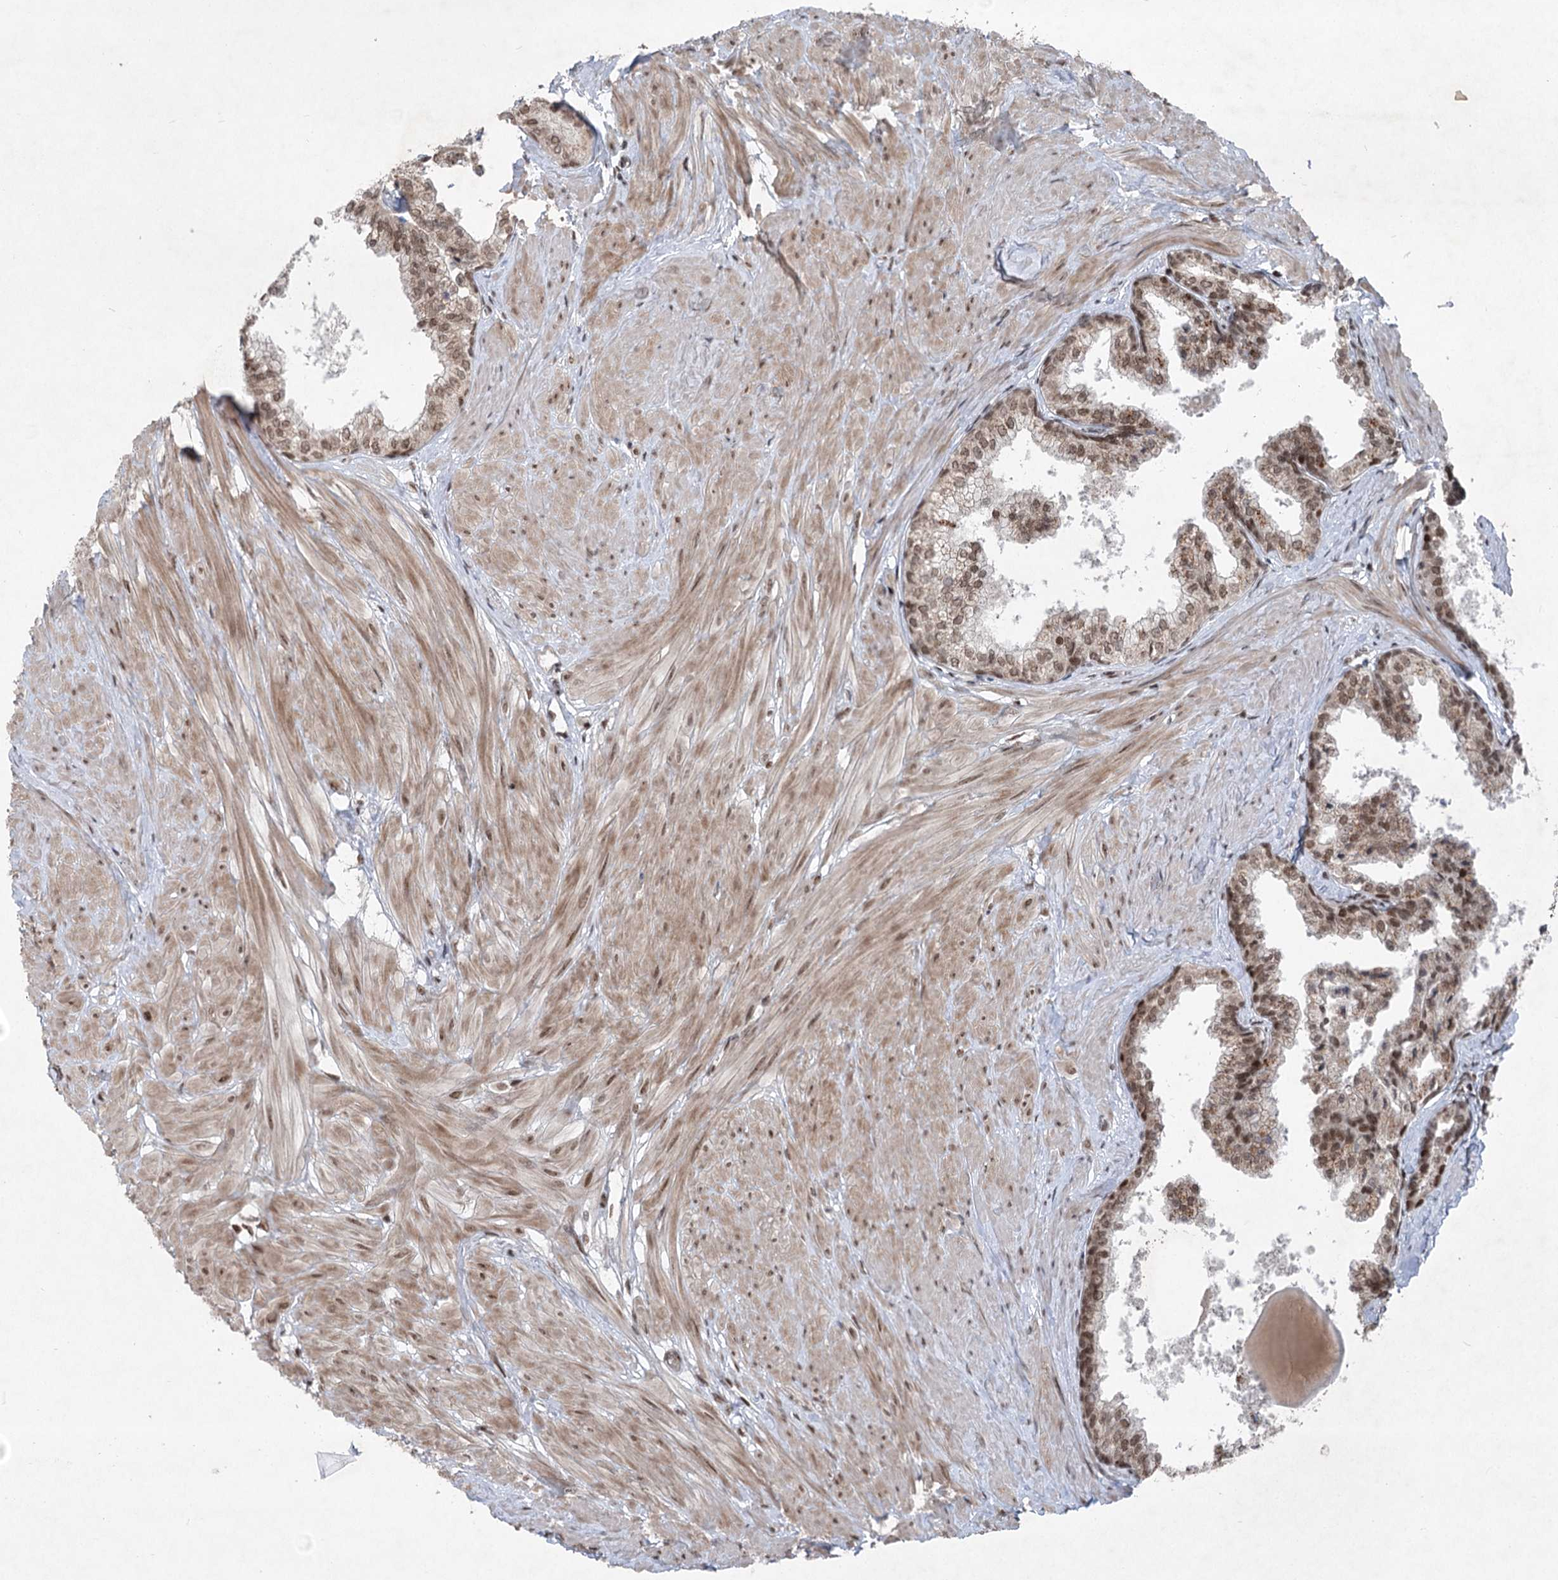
{"staining": {"intensity": "strong", "quantity": ">75%", "location": "nuclear"}, "tissue": "prostate", "cell_type": "Glandular cells", "image_type": "normal", "snomed": [{"axis": "morphology", "description": "Normal tissue, NOS"}, {"axis": "topography", "description": "Prostate"}], "caption": "Immunohistochemical staining of benign human prostate shows strong nuclear protein positivity in about >75% of glandular cells. The protein is stained brown, and the nuclei are stained in blue (DAB (3,3'-diaminobenzidine) IHC with brightfield microscopy, high magnification).", "gene": "CGGBP1", "patient": {"sex": "male", "age": 48}}